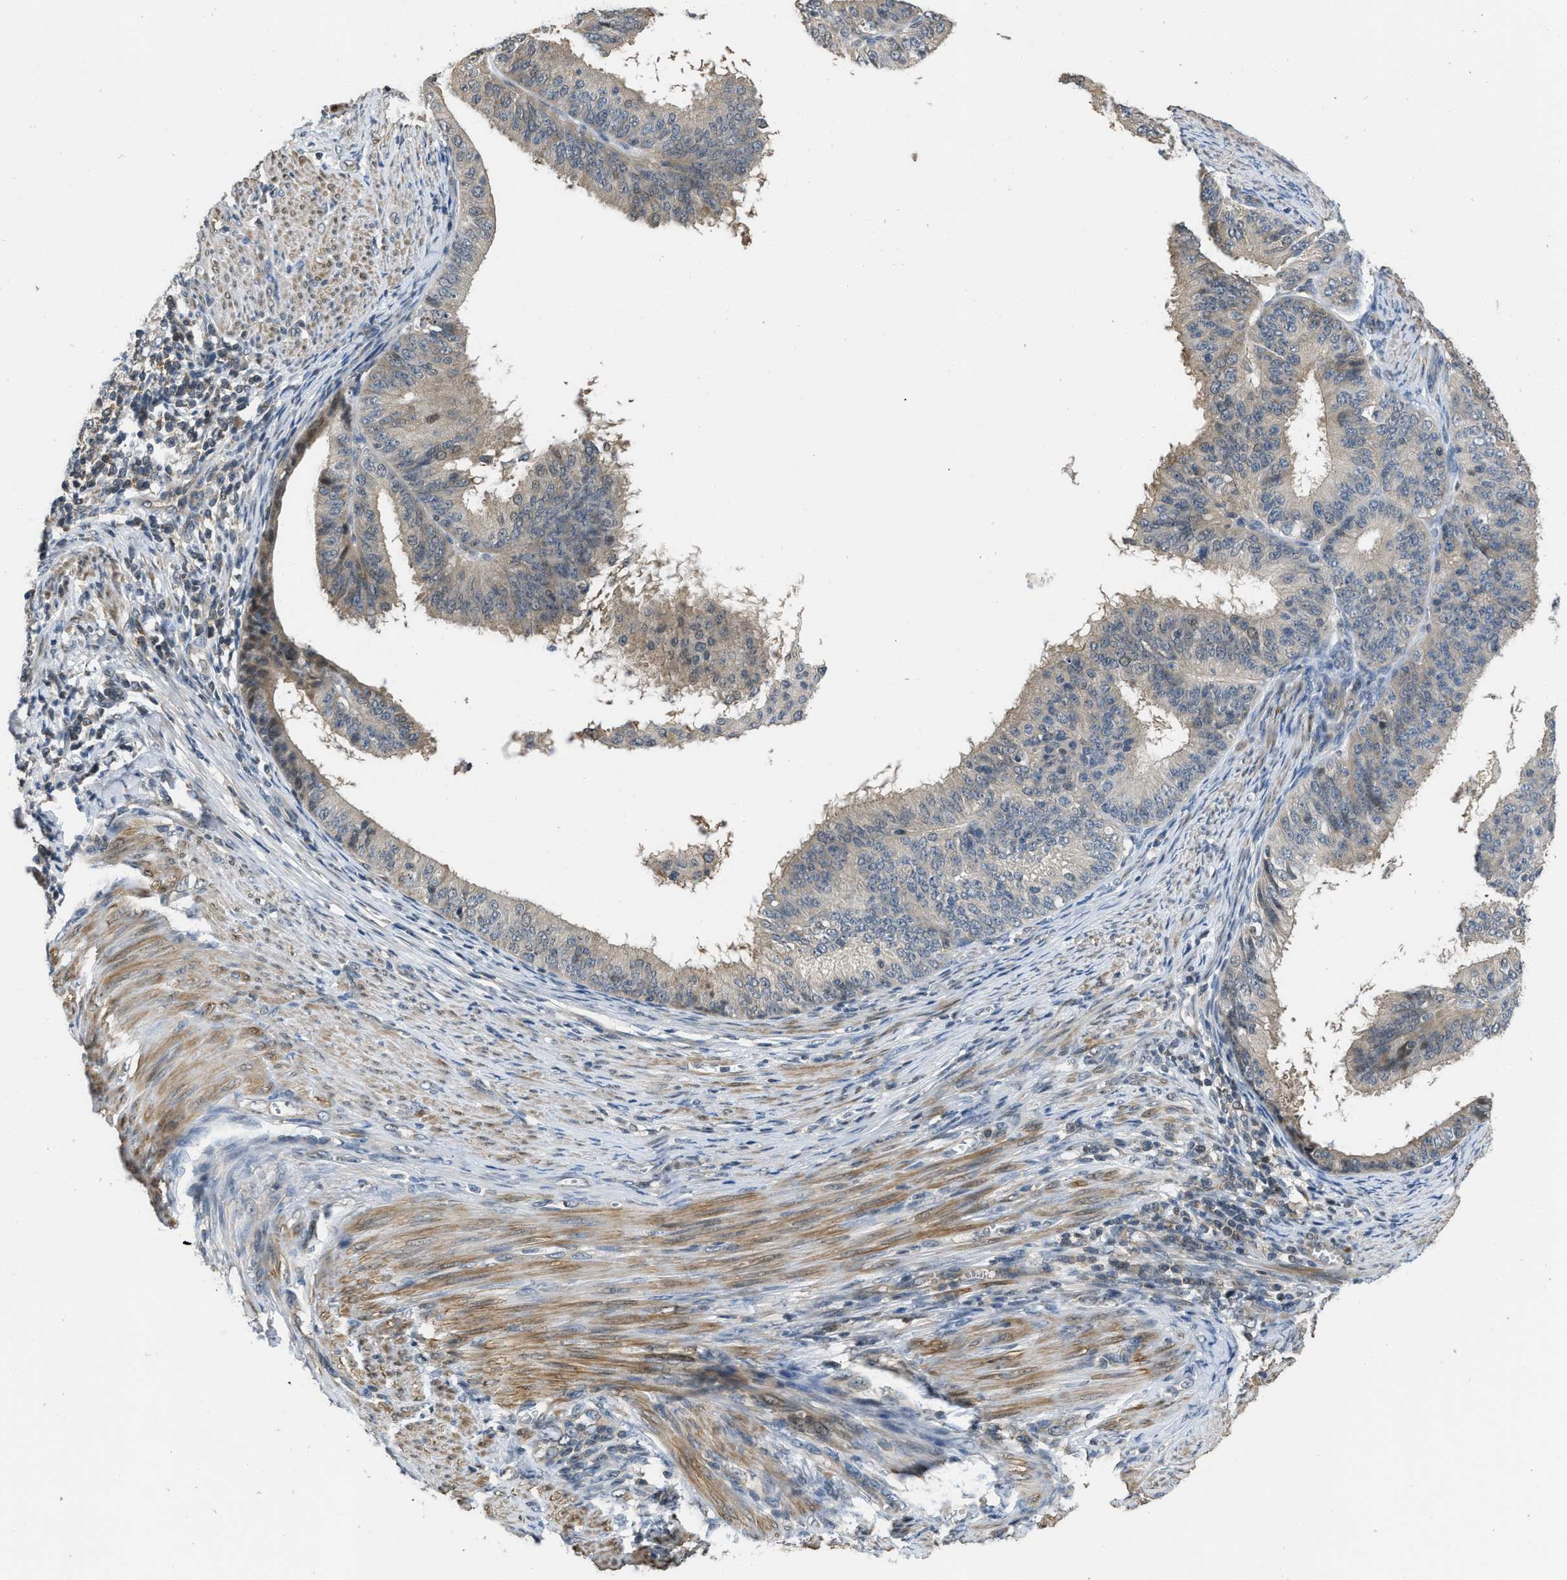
{"staining": {"intensity": "weak", "quantity": "25%-75%", "location": "cytoplasmic/membranous"}, "tissue": "endometrial cancer", "cell_type": "Tumor cells", "image_type": "cancer", "snomed": [{"axis": "morphology", "description": "Adenocarcinoma, NOS"}, {"axis": "topography", "description": "Endometrium"}], "caption": "Human endometrial cancer (adenocarcinoma) stained with a protein marker demonstrates weak staining in tumor cells.", "gene": "TES", "patient": {"sex": "female", "age": 70}}